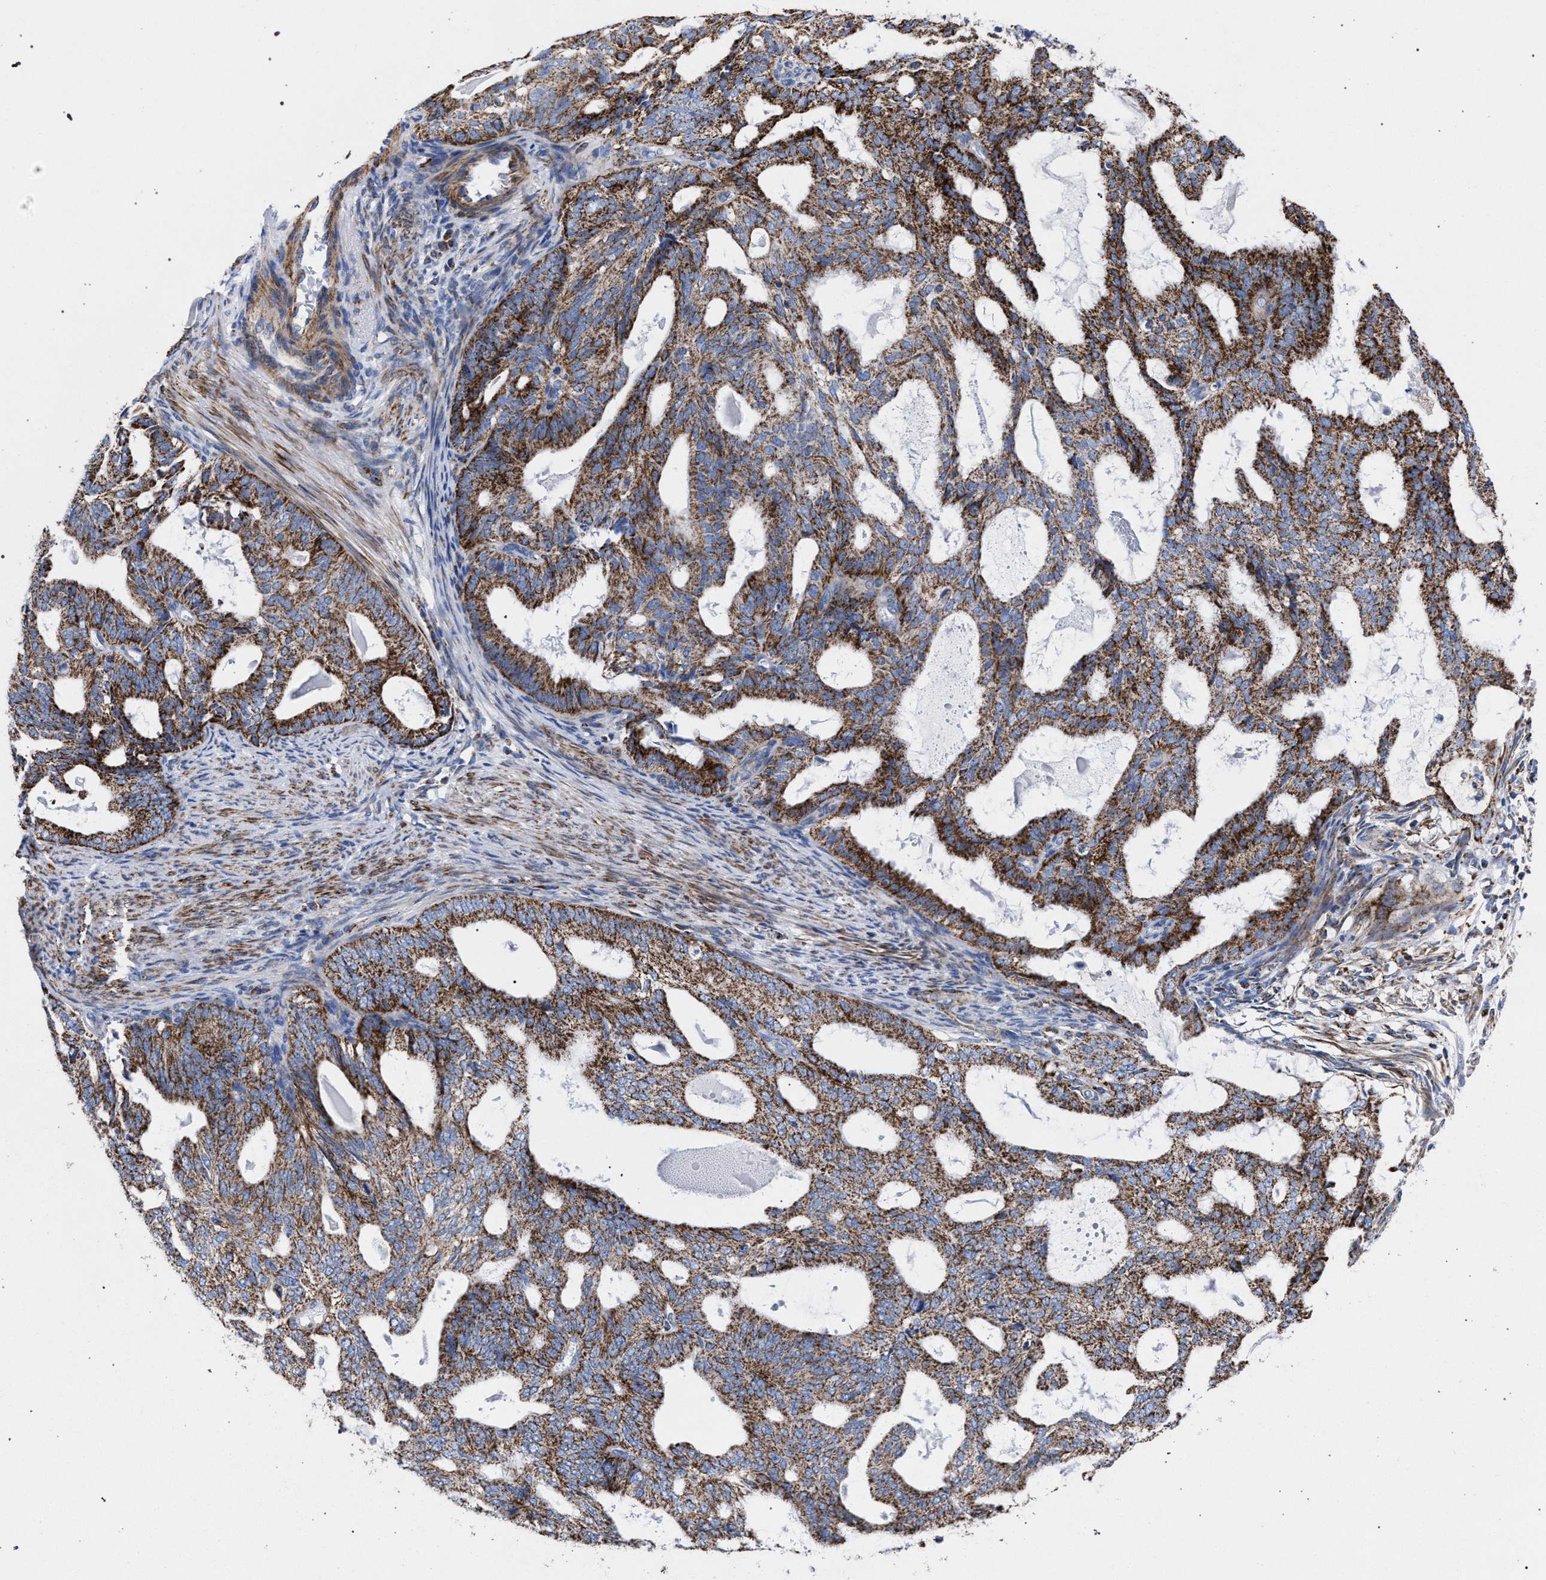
{"staining": {"intensity": "strong", "quantity": ">75%", "location": "cytoplasmic/membranous"}, "tissue": "endometrial cancer", "cell_type": "Tumor cells", "image_type": "cancer", "snomed": [{"axis": "morphology", "description": "Adenocarcinoma, NOS"}, {"axis": "topography", "description": "Endometrium"}], "caption": "Protein staining demonstrates strong cytoplasmic/membranous positivity in approximately >75% of tumor cells in adenocarcinoma (endometrial).", "gene": "ACADS", "patient": {"sex": "female", "age": 58}}